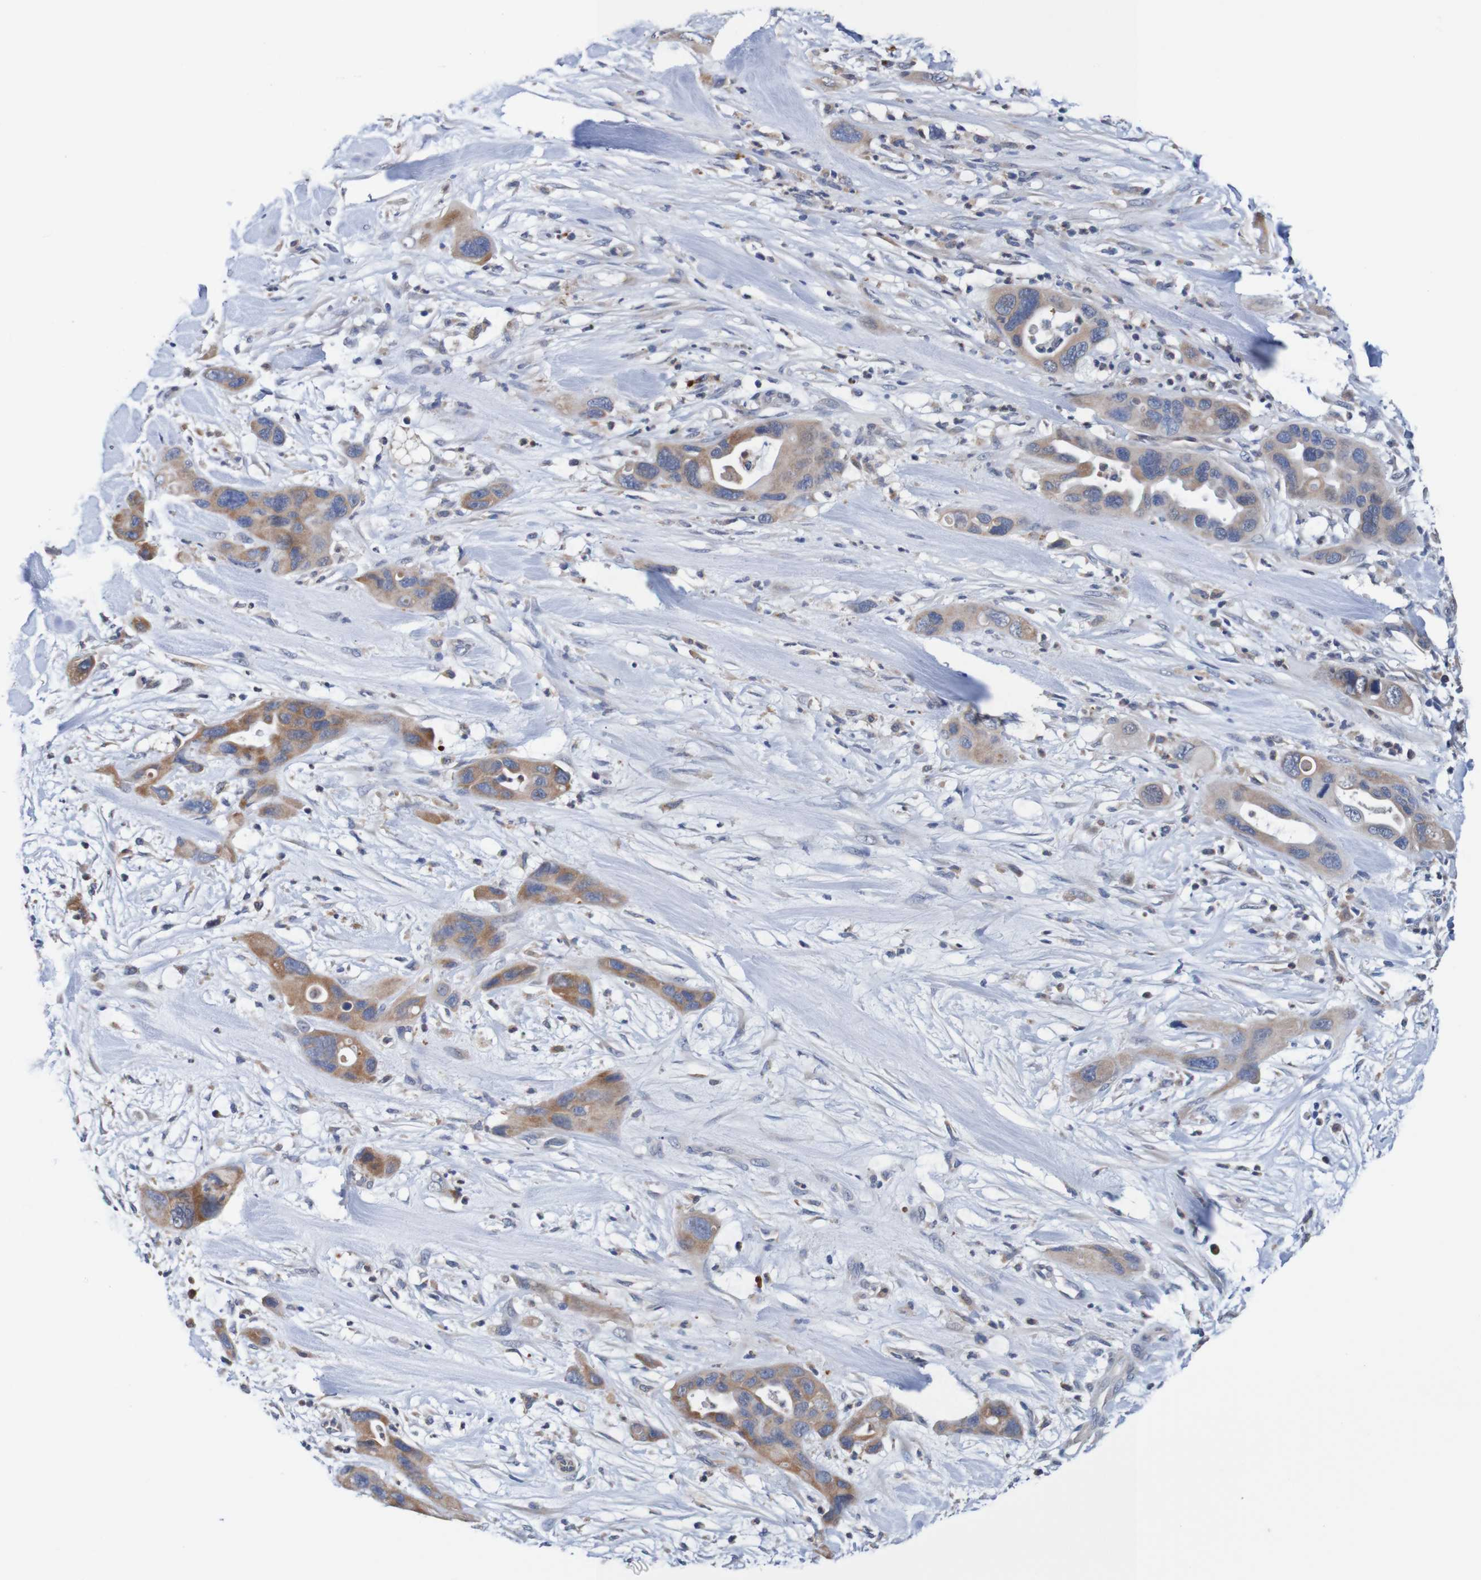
{"staining": {"intensity": "moderate", "quantity": ">75%", "location": "cytoplasmic/membranous"}, "tissue": "pancreatic cancer", "cell_type": "Tumor cells", "image_type": "cancer", "snomed": [{"axis": "morphology", "description": "Adenocarcinoma, NOS"}, {"axis": "topography", "description": "Pancreas"}], "caption": "A brown stain shows moderate cytoplasmic/membranous expression of a protein in pancreatic adenocarcinoma tumor cells. (IHC, brightfield microscopy, high magnification).", "gene": "FIBP", "patient": {"sex": "female", "age": 71}}